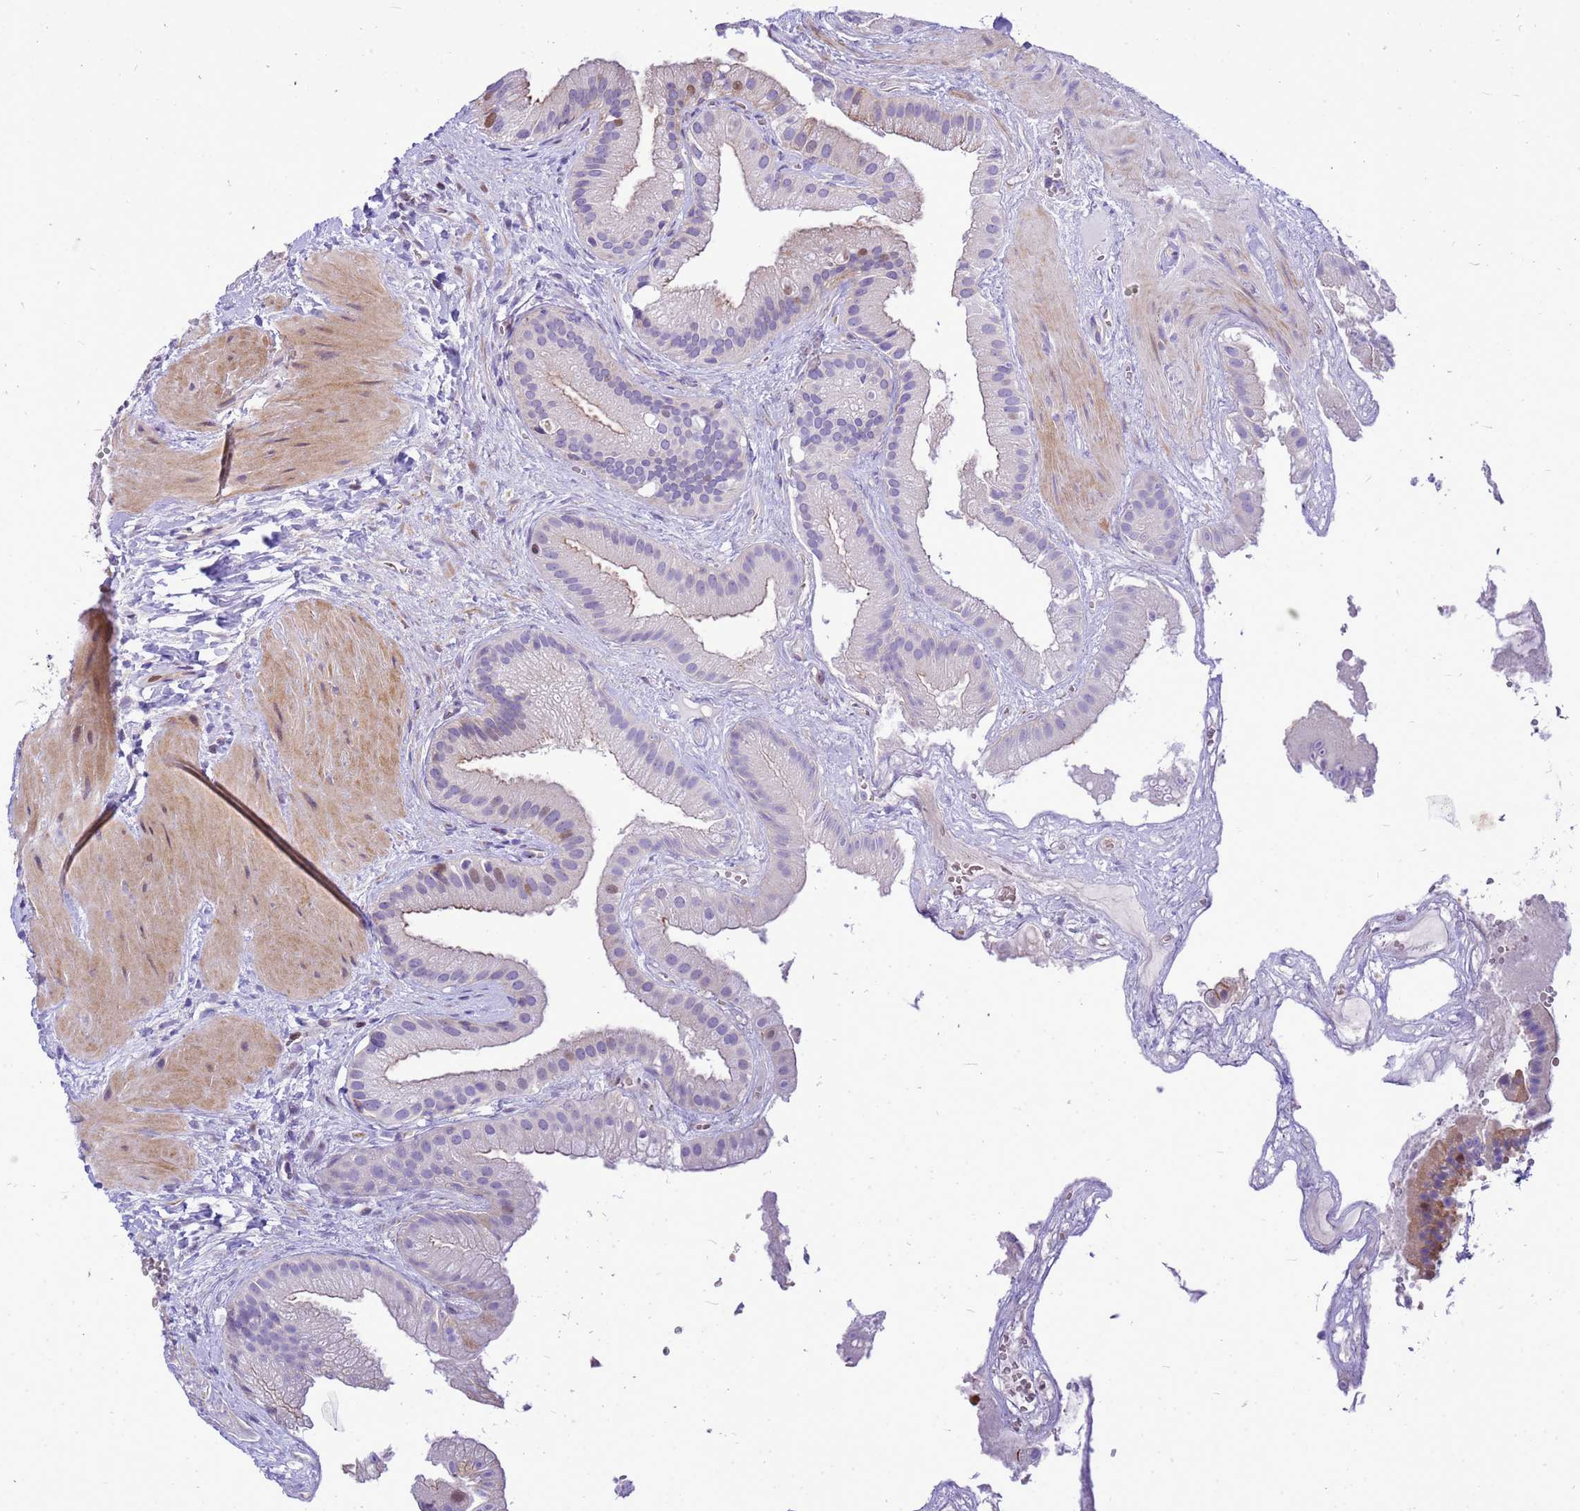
{"staining": {"intensity": "moderate", "quantity": "<25%", "location": "cytoplasmic/membranous,nuclear"}, "tissue": "gallbladder", "cell_type": "Glandular cells", "image_type": "normal", "snomed": [{"axis": "morphology", "description": "Normal tissue, NOS"}, {"axis": "topography", "description": "Gallbladder"}], "caption": "A photomicrograph showing moderate cytoplasmic/membranous,nuclear staining in about <25% of glandular cells in unremarkable gallbladder, as visualized by brown immunohistochemical staining.", "gene": "ADAMTS7", "patient": {"sex": "male", "age": 55}}